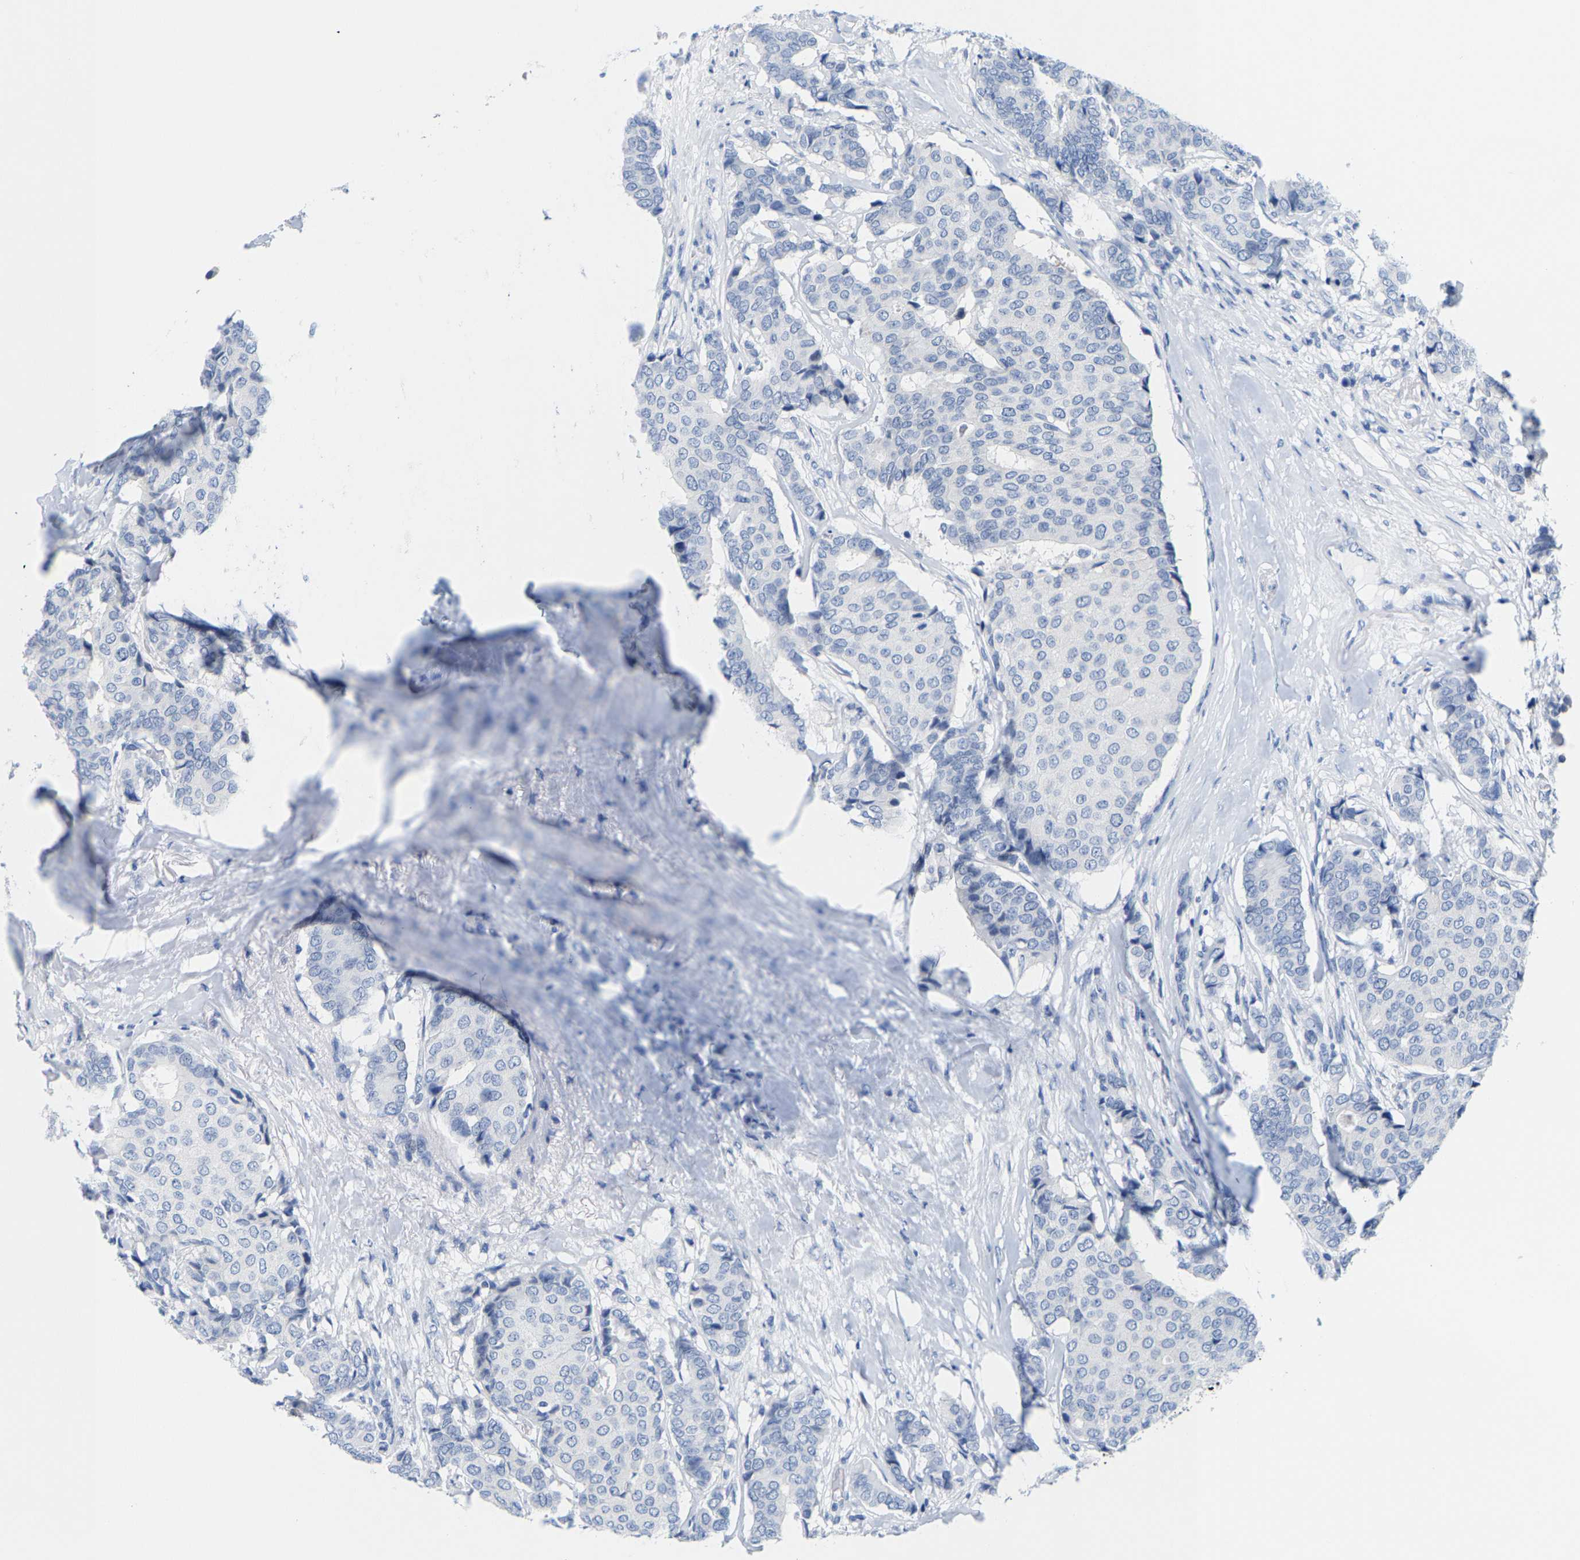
{"staining": {"intensity": "negative", "quantity": "none", "location": "none"}, "tissue": "breast cancer", "cell_type": "Tumor cells", "image_type": "cancer", "snomed": [{"axis": "morphology", "description": "Duct carcinoma"}, {"axis": "topography", "description": "Breast"}], "caption": "Breast cancer (infiltrating ductal carcinoma) was stained to show a protein in brown. There is no significant positivity in tumor cells. The staining is performed using DAB (3,3'-diaminobenzidine) brown chromogen with nuclei counter-stained in using hematoxylin.", "gene": "KLHL1", "patient": {"sex": "female", "age": 75}}